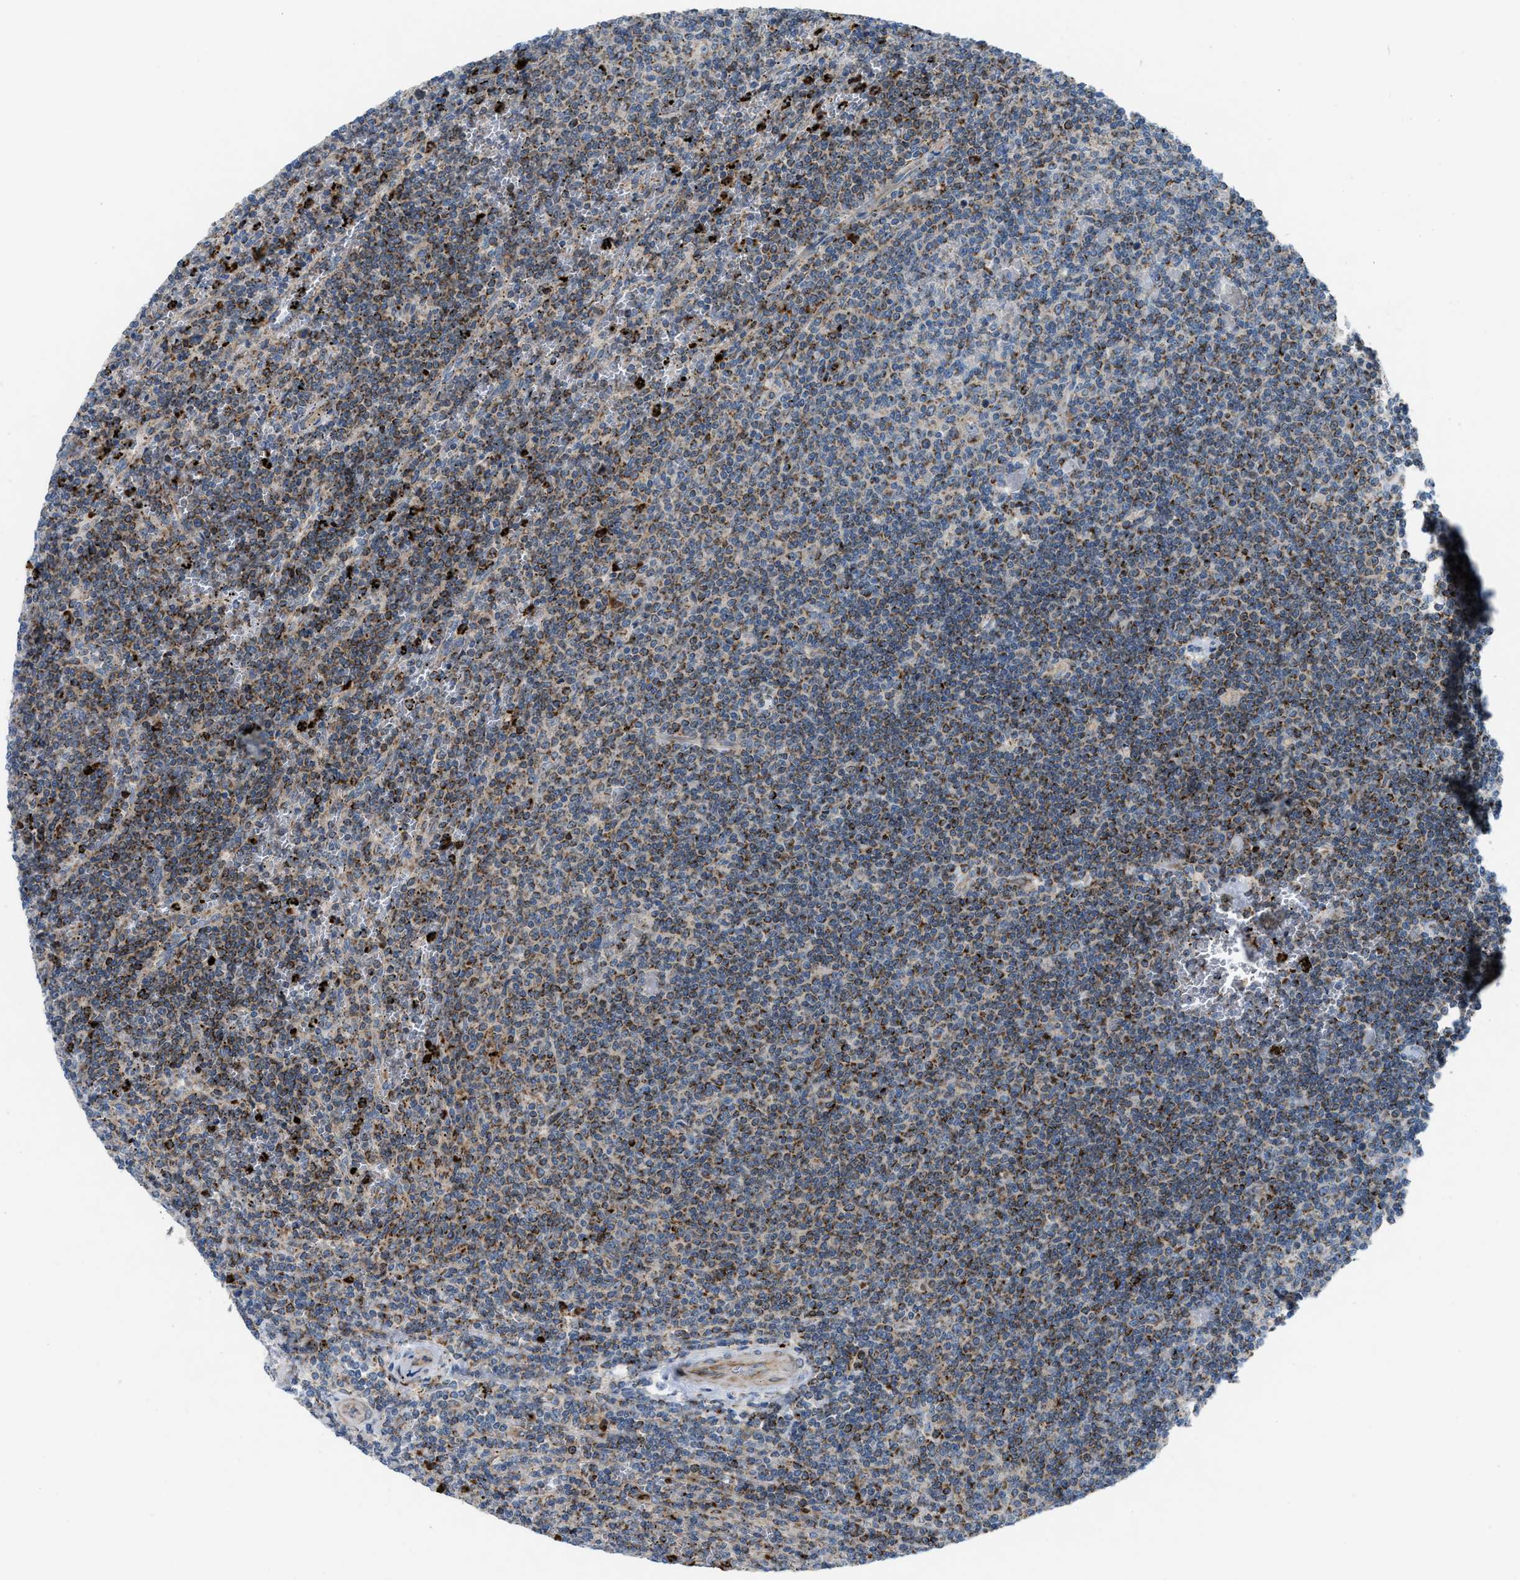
{"staining": {"intensity": "moderate", "quantity": ">75%", "location": "cytoplasmic/membranous"}, "tissue": "lymphoma", "cell_type": "Tumor cells", "image_type": "cancer", "snomed": [{"axis": "morphology", "description": "Malignant lymphoma, non-Hodgkin's type, Low grade"}, {"axis": "topography", "description": "Spleen"}], "caption": "The photomicrograph shows a brown stain indicating the presence of a protein in the cytoplasmic/membranous of tumor cells in malignant lymphoma, non-Hodgkin's type (low-grade).", "gene": "TPH1", "patient": {"sex": "female", "age": 50}}